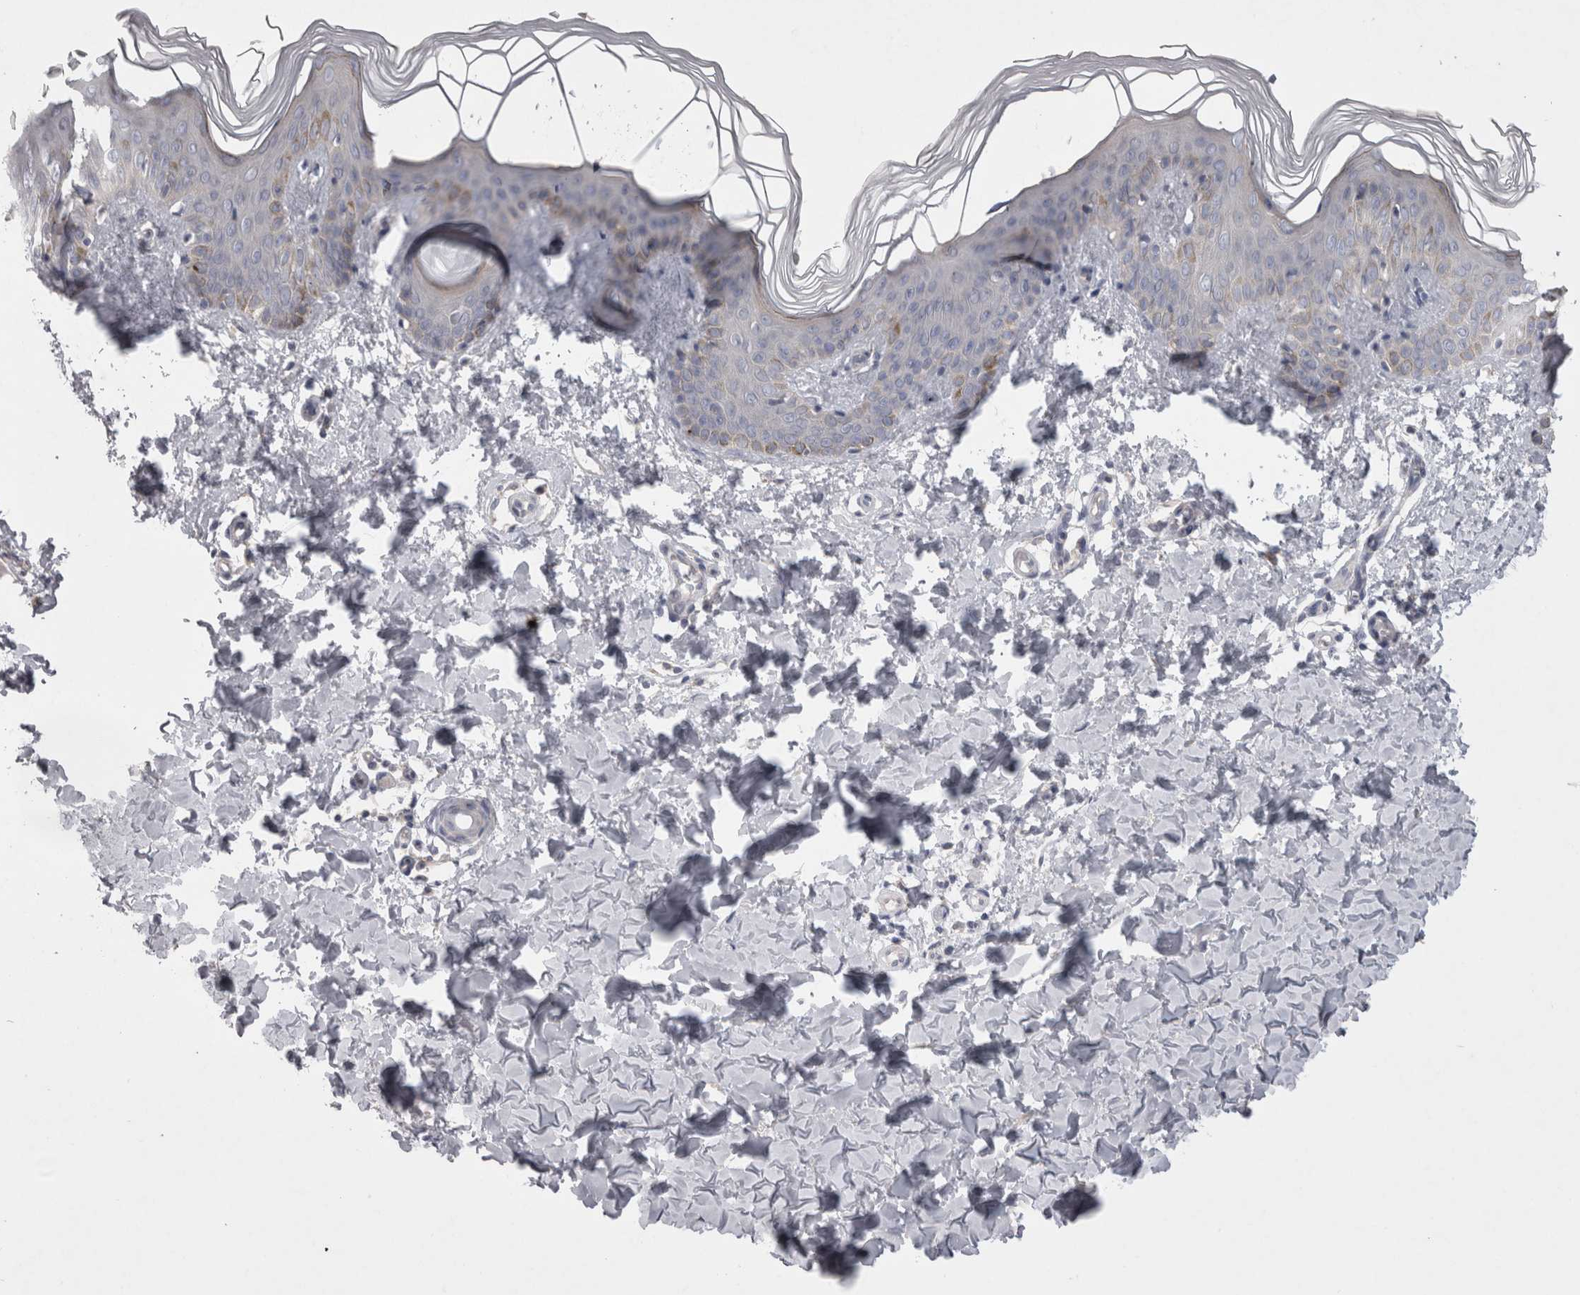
{"staining": {"intensity": "negative", "quantity": "none", "location": "none"}, "tissue": "skin", "cell_type": "Fibroblasts", "image_type": "normal", "snomed": [{"axis": "morphology", "description": "Normal tissue, NOS"}, {"axis": "morphology", "description": "Neoplasm, benign, NOS"}, {"axis": "topography", "description": "Skin"}, {"axis": "topography", "description": "Soft tissue"}], "caption": "This is an IHC histopathology image of benign human skin. There is no expression in fibroblasts.", "gene": "LRRC40", "patient": {"sex": "male", "age": 26}}